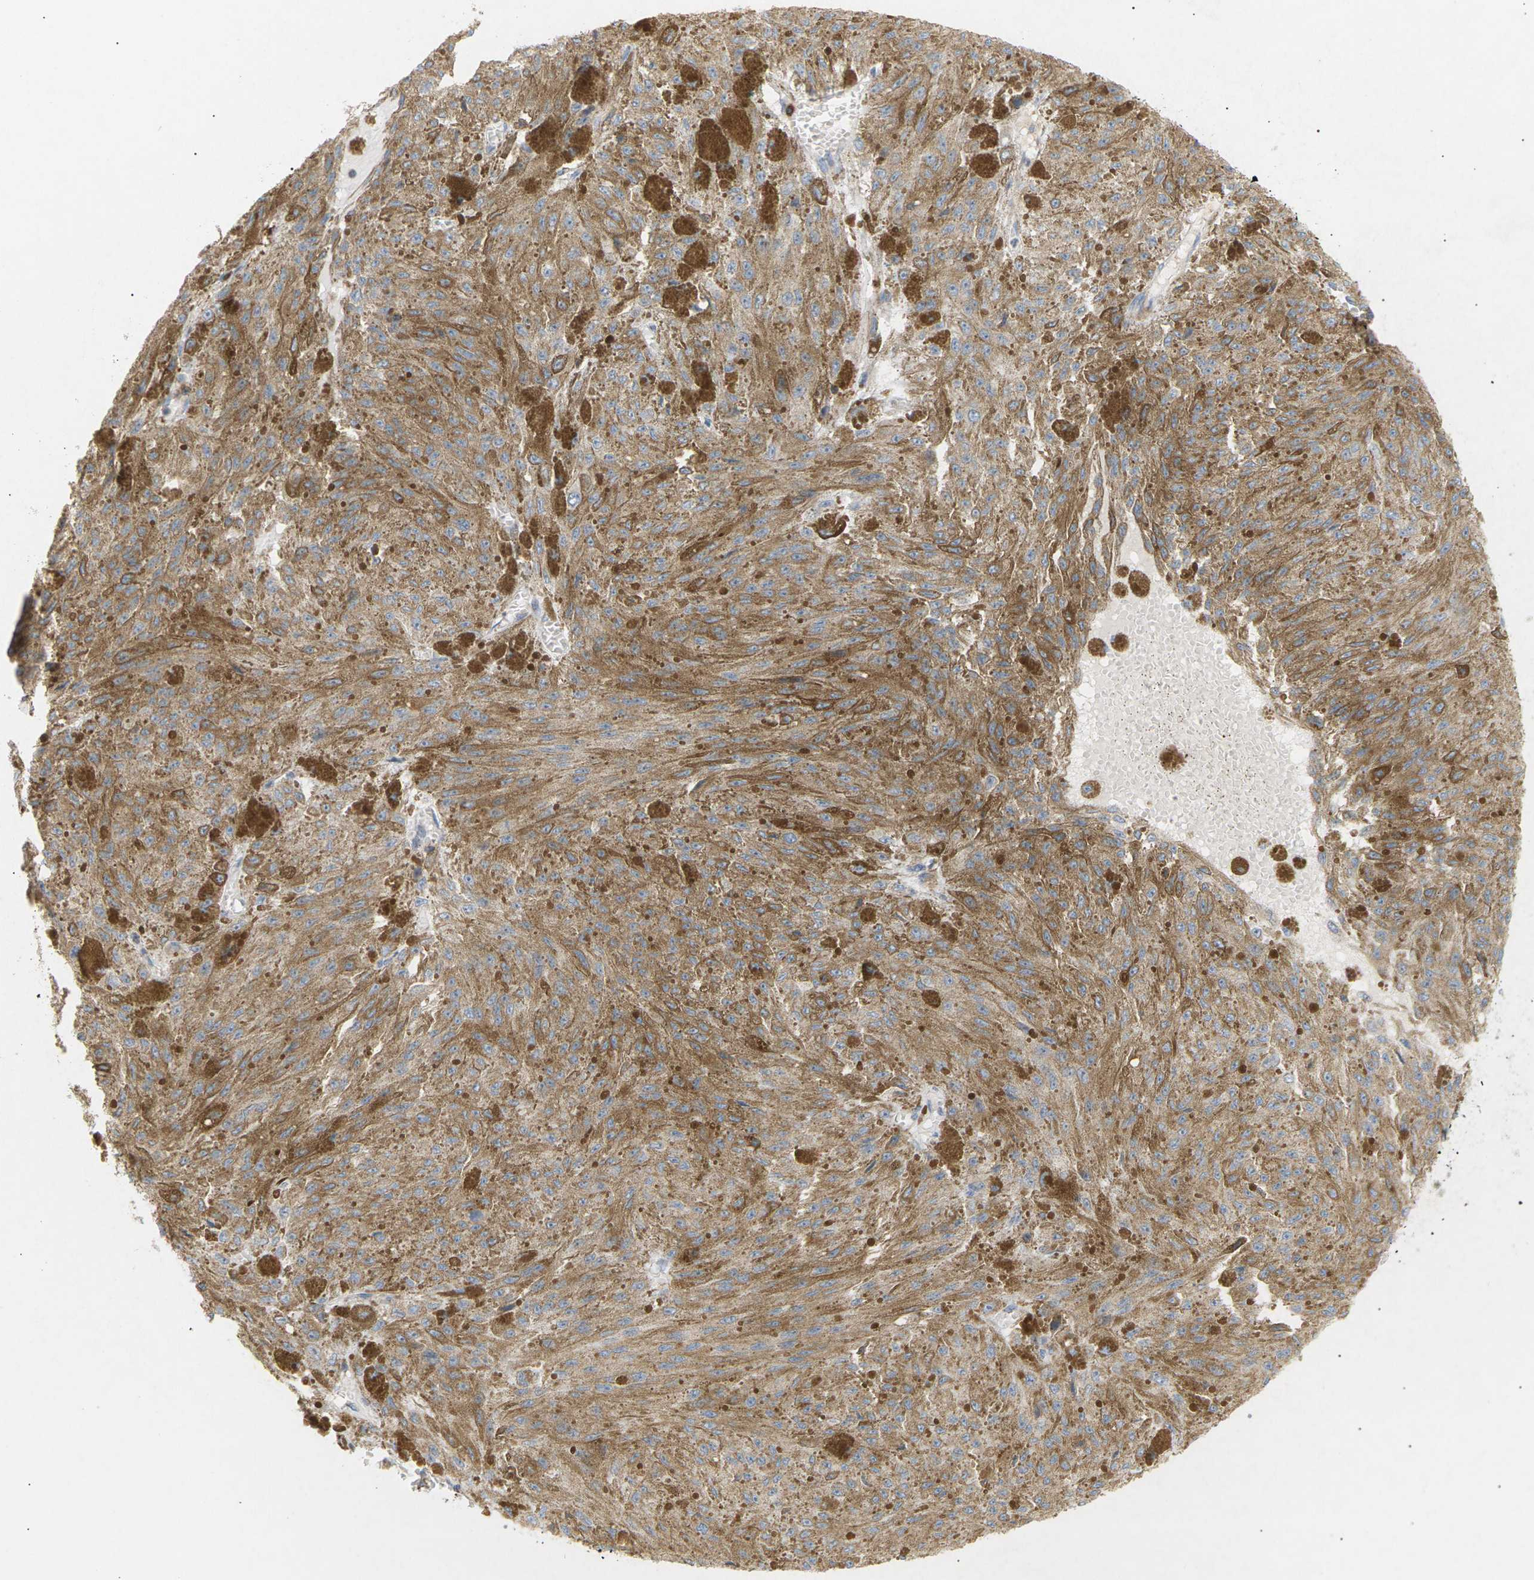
{"staining": {"intensity": "moderate", "quantity": ">75%", "location": "cytoplasmic/membranous"}, "tissue": "melanoma", "cell_type": "Tumor cells", "image_type": "cancer", "snomed": [{"axis": "morphology", "description": "Malignant melanoma, NOS"}, {"axis": "topography", "description": "Other"}], "caption": "Protein staining reveals moderate cytoplasmic/membranous expression in about >75% of tumor cells in malignant melanoma.", "gene": "LIME1", "patient": {"sex": "male", "age": 79}}